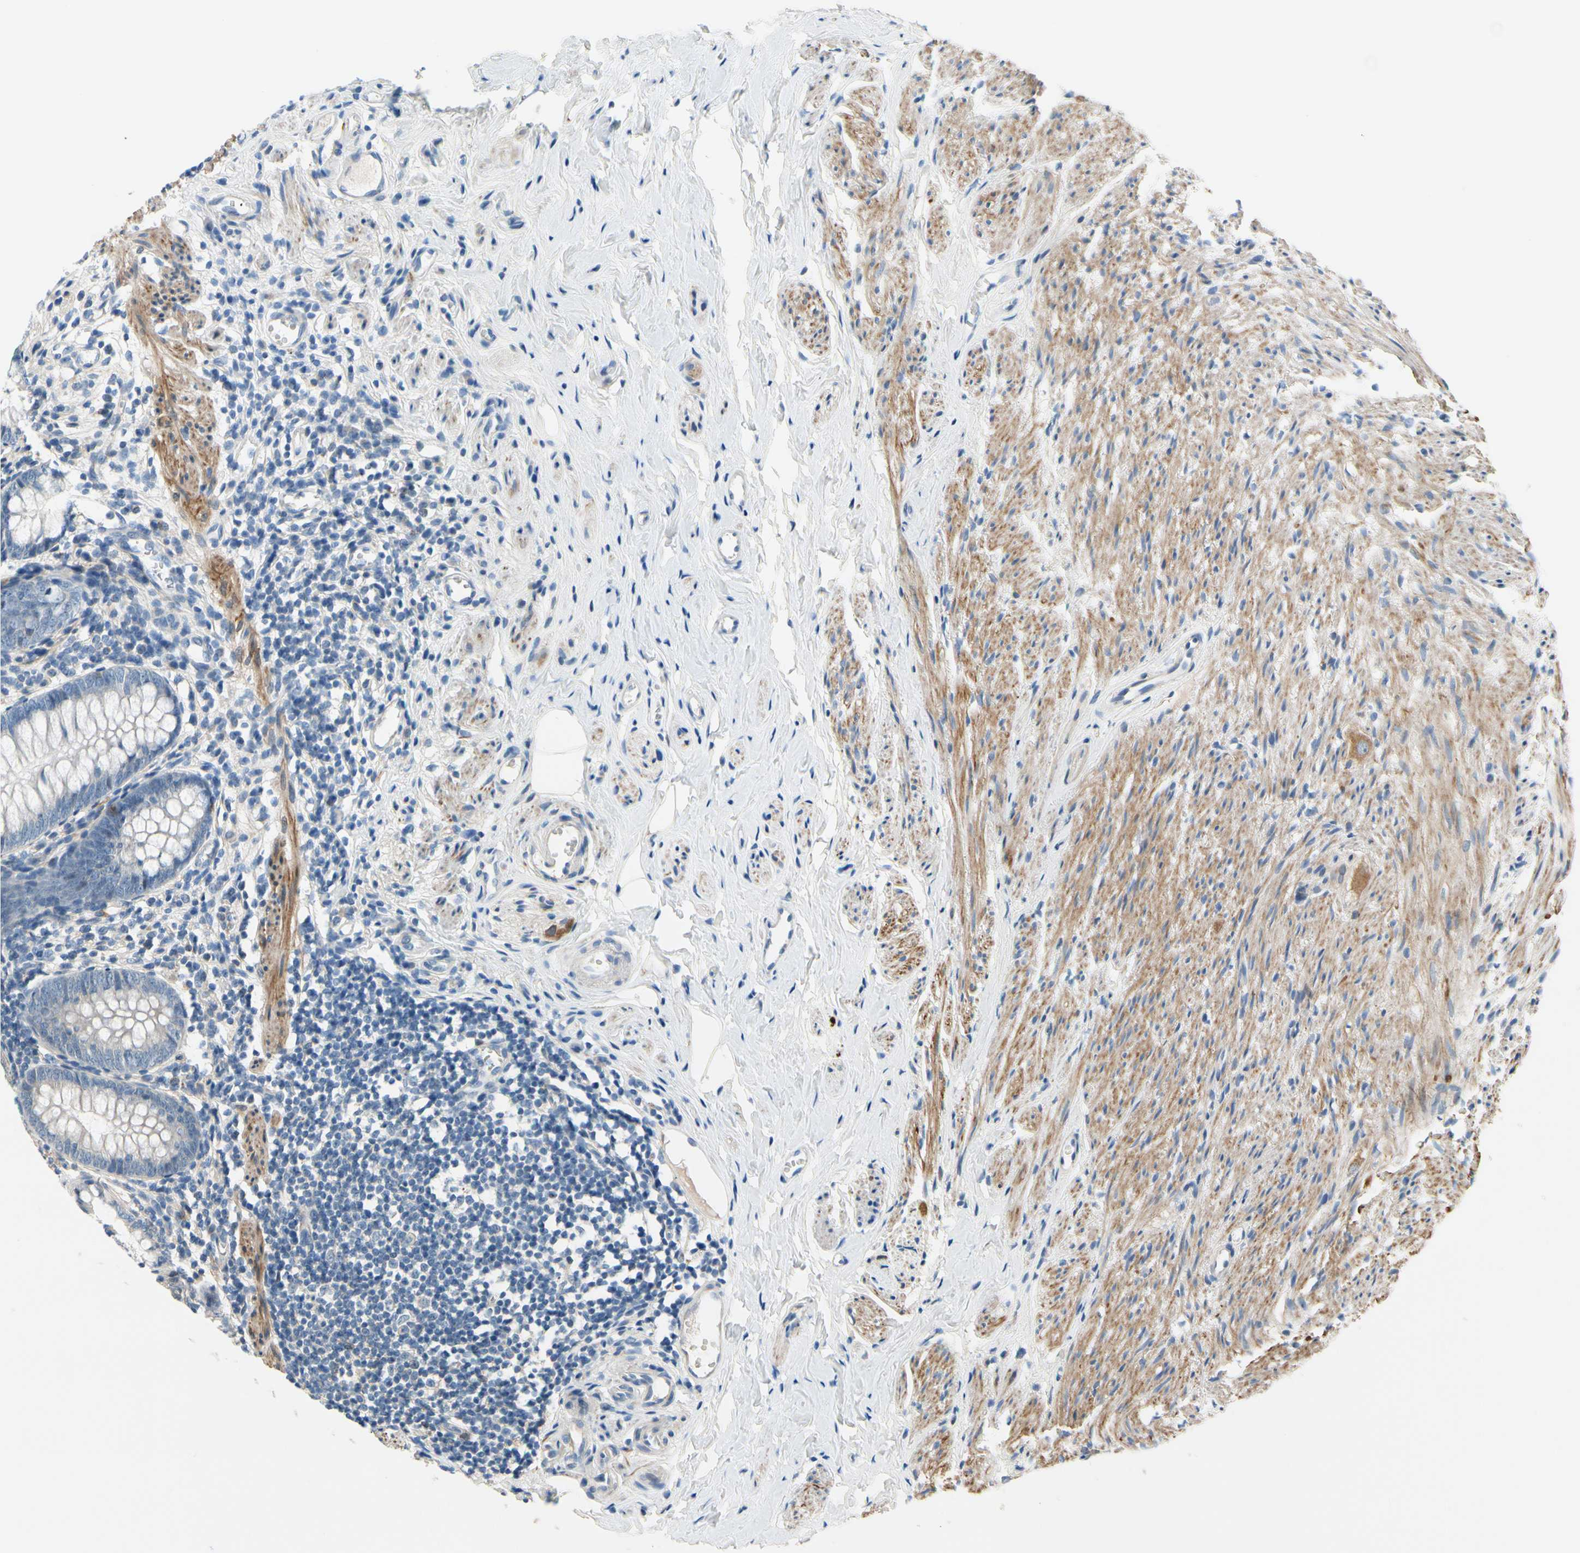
{"staining": {"intensity": "negative", "quantity": "none", "location": "none"}, "tissue": "appendix", "cell_type": "Glandular cells", "image_type": "normal", "snomed": [{"axis": "morphology", "description": "Normal tissue, NOS"}, {"axis": "topography", "description": "Appendix"}], "caption": "A photomicrograph of appendix stained for a protein displays no brown staining in glandular cells. Brightfield microscopy of immunohistochemistry stained with DAB (brown) and hematoxylin (blue), captured at high magnification.", "gene": "SLC27A6", "patient": {"sex": "female", "age": 77}}